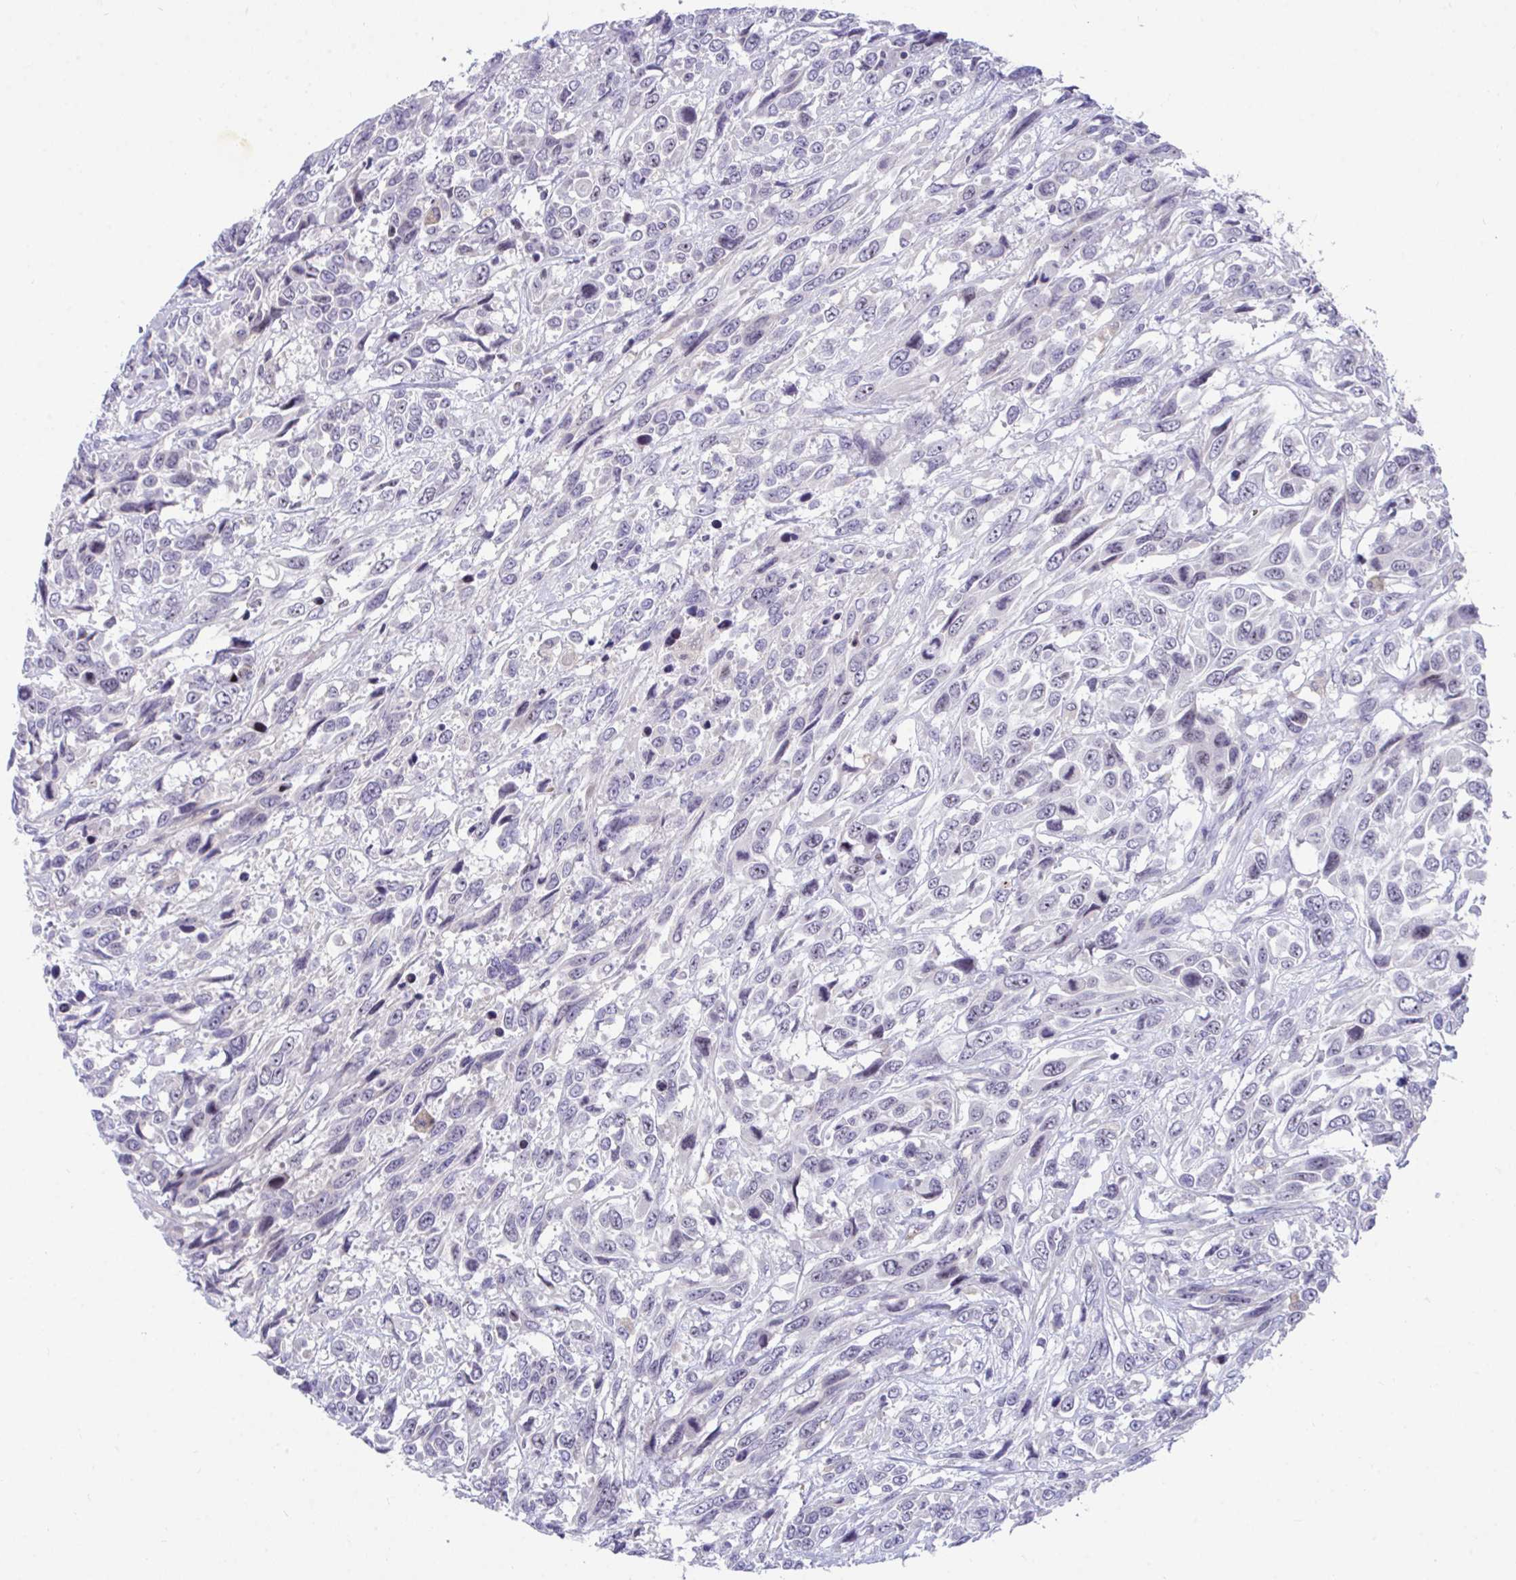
{"staining": {"intensity": "weak", "quantity": "<25%", "location": "nuclear"}, "tissue": "urothelial cancer", "cell_type": "Tumor cells", "image_type": "cancer", "snomed": [{"axis": "morphology", "description": "Urothelial carcinoma, High grade"}, {"axis": "topography", "description": "Urinary bladder"}], "caption": "Immunohistochemistry (IHC) of human high-grade urothelial carcinoma displays no positivity in tumor cells. Brightfield microscopy of immunohistochemistry (IHC) stained with DAB (3,3'-diaminobenzidine) (brown) and hematoxylin (blue), captured at high magnification.", "gene": "CENPQ", "patient": {"sex": "female", "age": 70}}